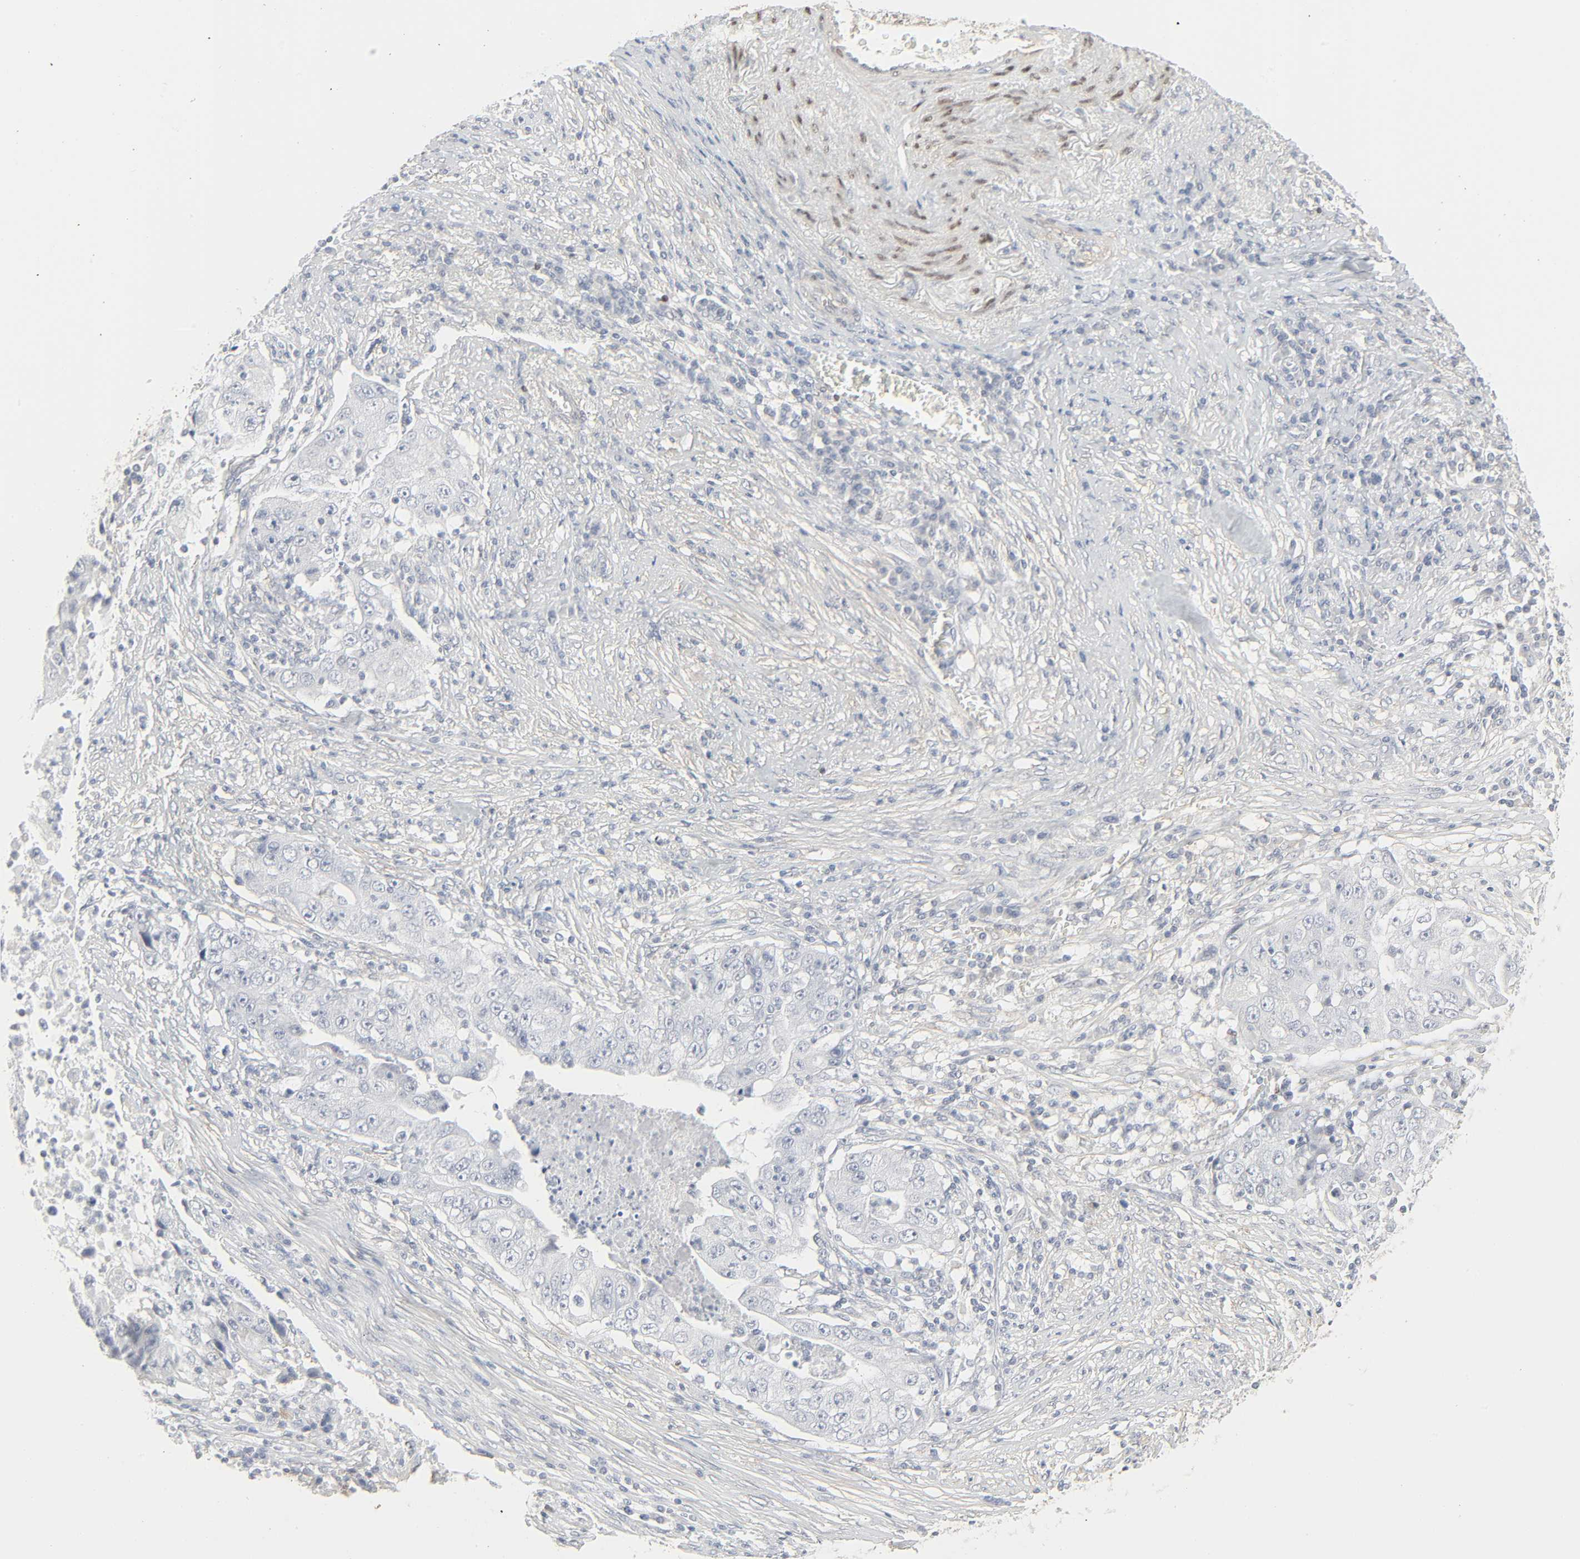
{"staining": {"intensity": "negative", "quantity": "none", "location": "none"}, "tissue": "lung cancer", "cell_type": "Tumor cells", "image_type": "cancer", "snomed": [{"axis": "morphology", "description": "Squamous cell carcinoma, NOS"}, {"axis": "topography", "description": "Lung"}], "caption": "Tumor cells are negative for brown protein staining in lung cancer. The staining is performed using DAB brown chromogen with nuclei counter-stained in using hematoxylin.", "gene": "ZBTB16", "patient": {"sex": "male", "age": 64}}